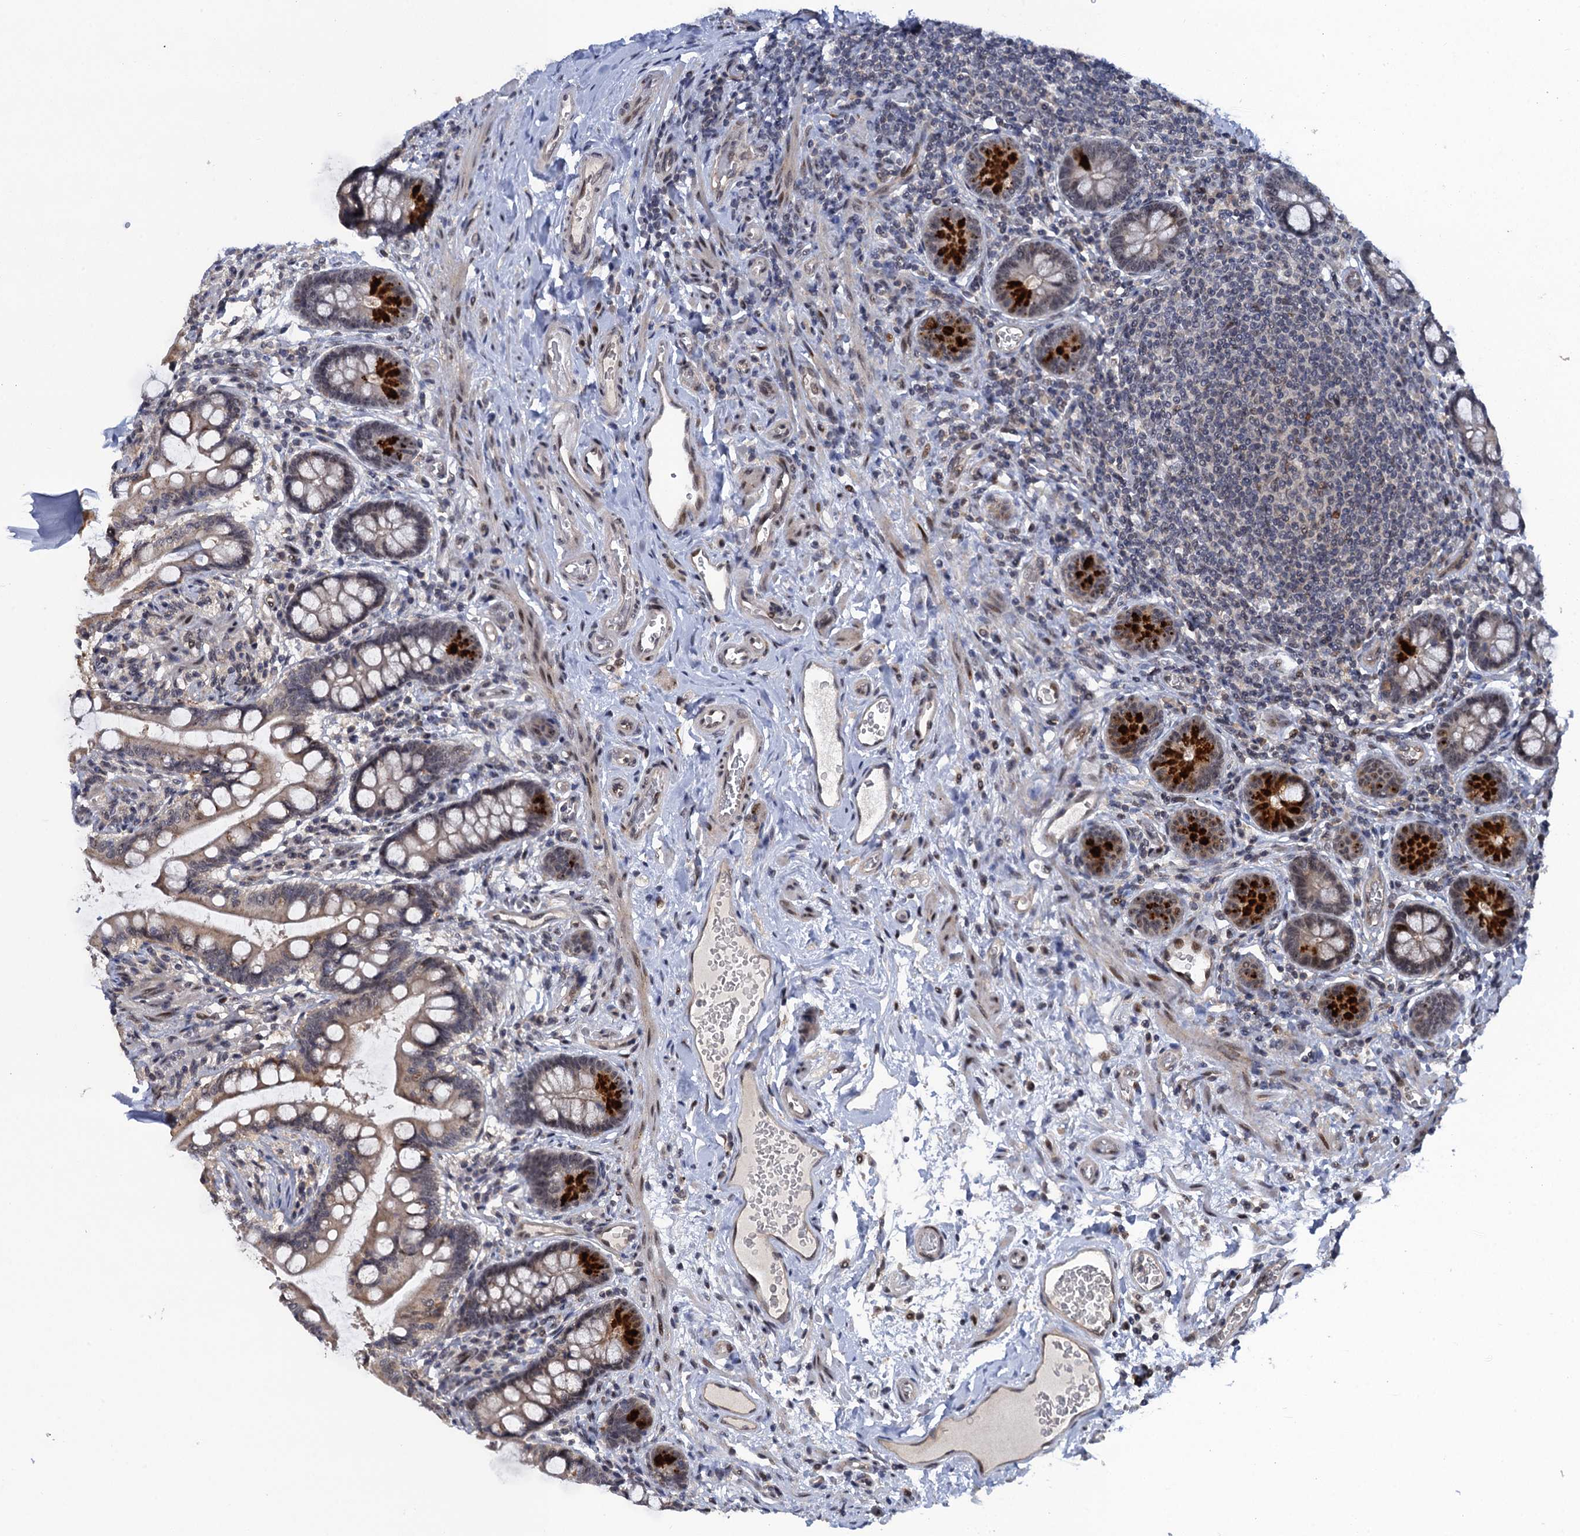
{"staining": {"intensity": "strong", "quantity": "25%-75%", "location": "cytoplasmic/membranous,nuclear"}, "tissue": "small intestine", "cell_type": "Glandular cells", "image_type": "normal", "snomed": [{"axis": "morphology", "description": "Normal tissue, NOS"}, {"axis": "topography", "description": "Small intestine"}], "caption": "DAB (3,3'-diaminobenzidine) immunohistochemical staining of unremarkable small intestine reveals strong cytoplasmic/membranous,nuclear protein positivity in about 25%-75% of glandular cells. (DAB (3,3'-diaminobenzidine) IHC, brown staining for protein, blue staining for nuclei).", "gene": "ZAR1L", "patient": {"sex": "male", "age": 52}}